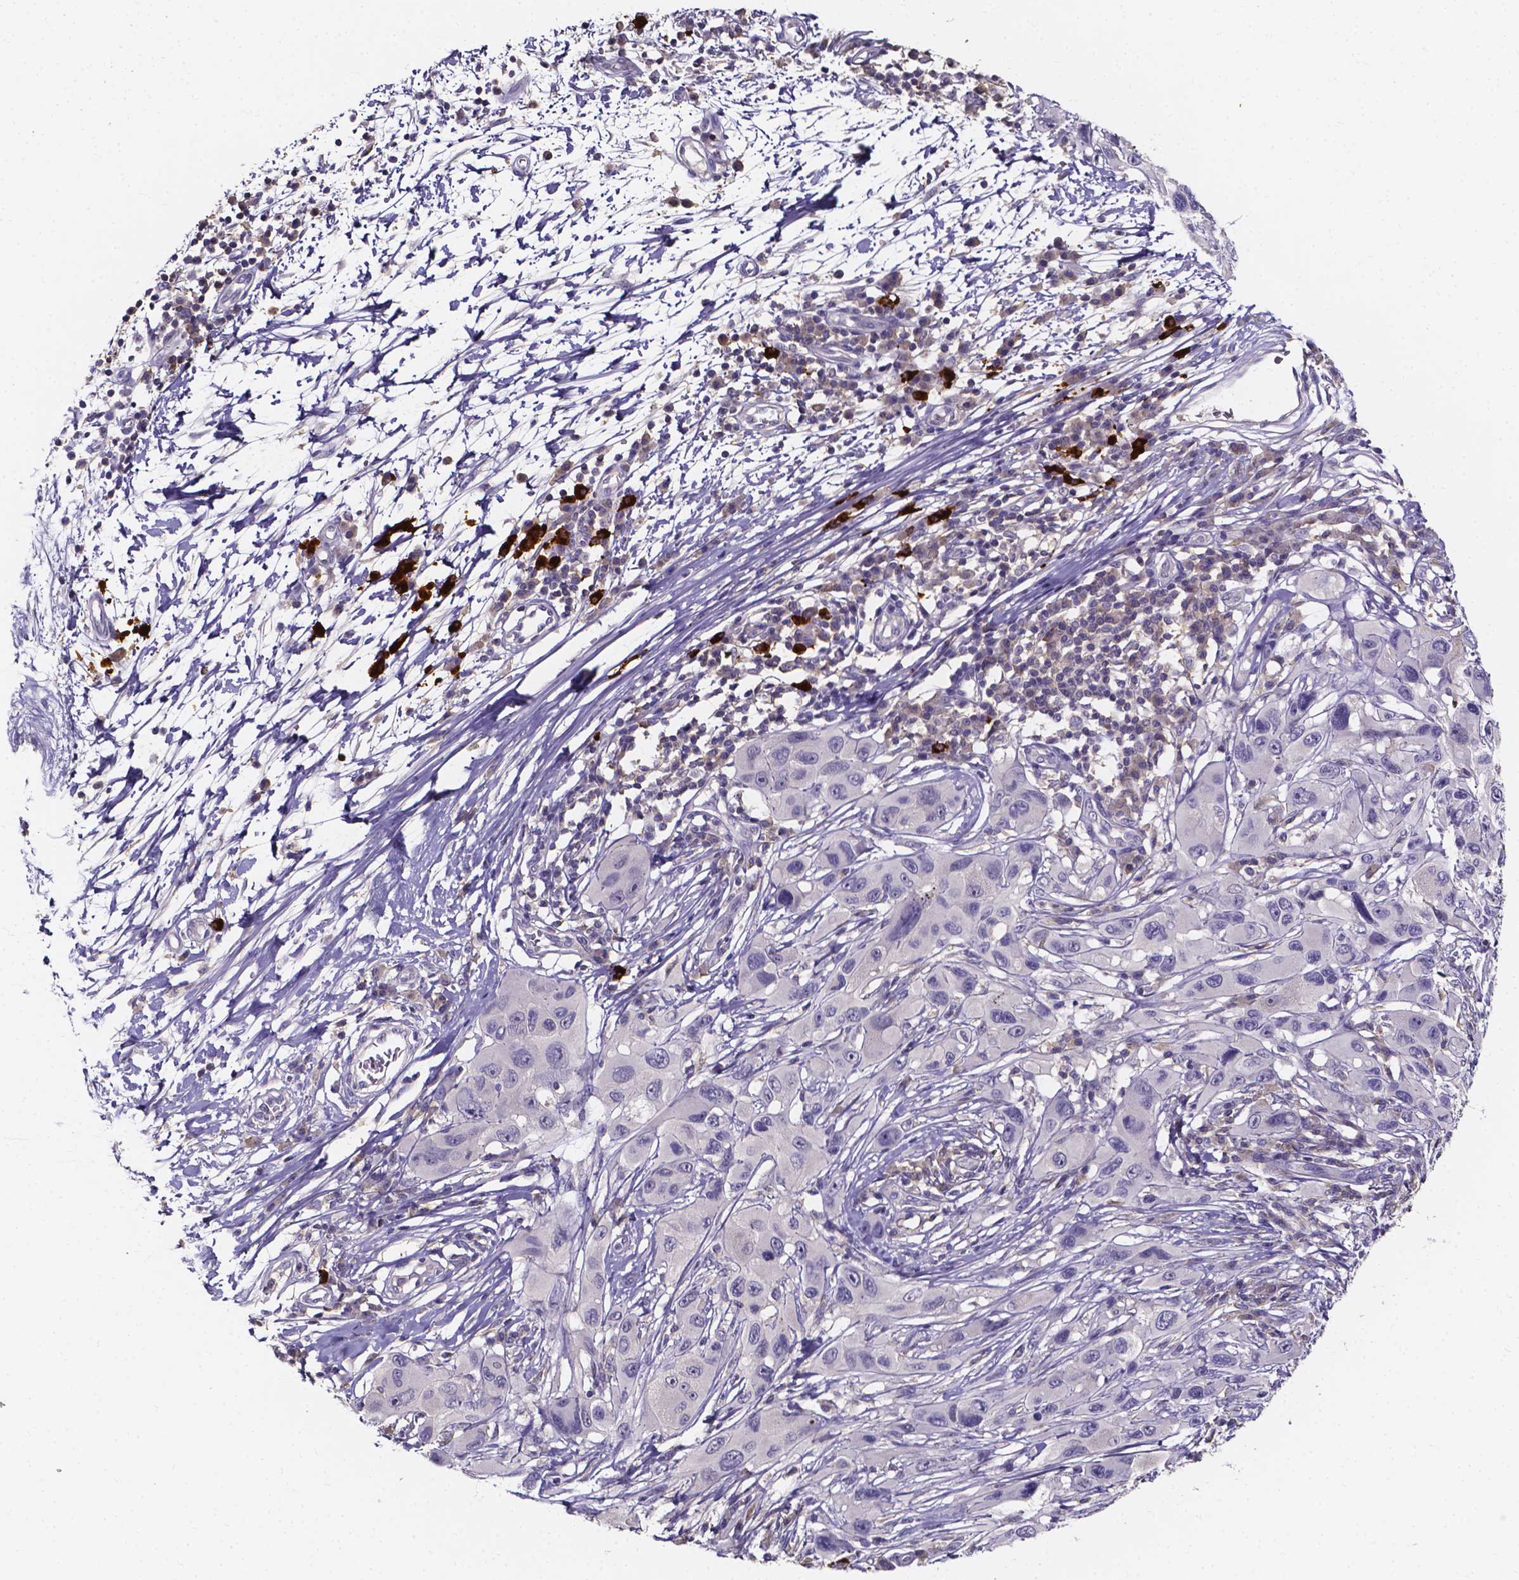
{"staining": {"intensity": "negative", "quantity": "none", "location": "none"}, "tissue": "melanoma", "cell_type": "Tumor cells", "image_type": "cancer", "snomed": [{"axis": "morphology", "description": "Malignant melanoma, NOS"}, {"axis": "topography", "description": "Skin"}], "caption": "DAB immunohistochemical staining of human melanoma exhibits no significant staining in tumor cells.", "gene": "SPOCD1", "patient": {"sex": "male", "age": 53}}